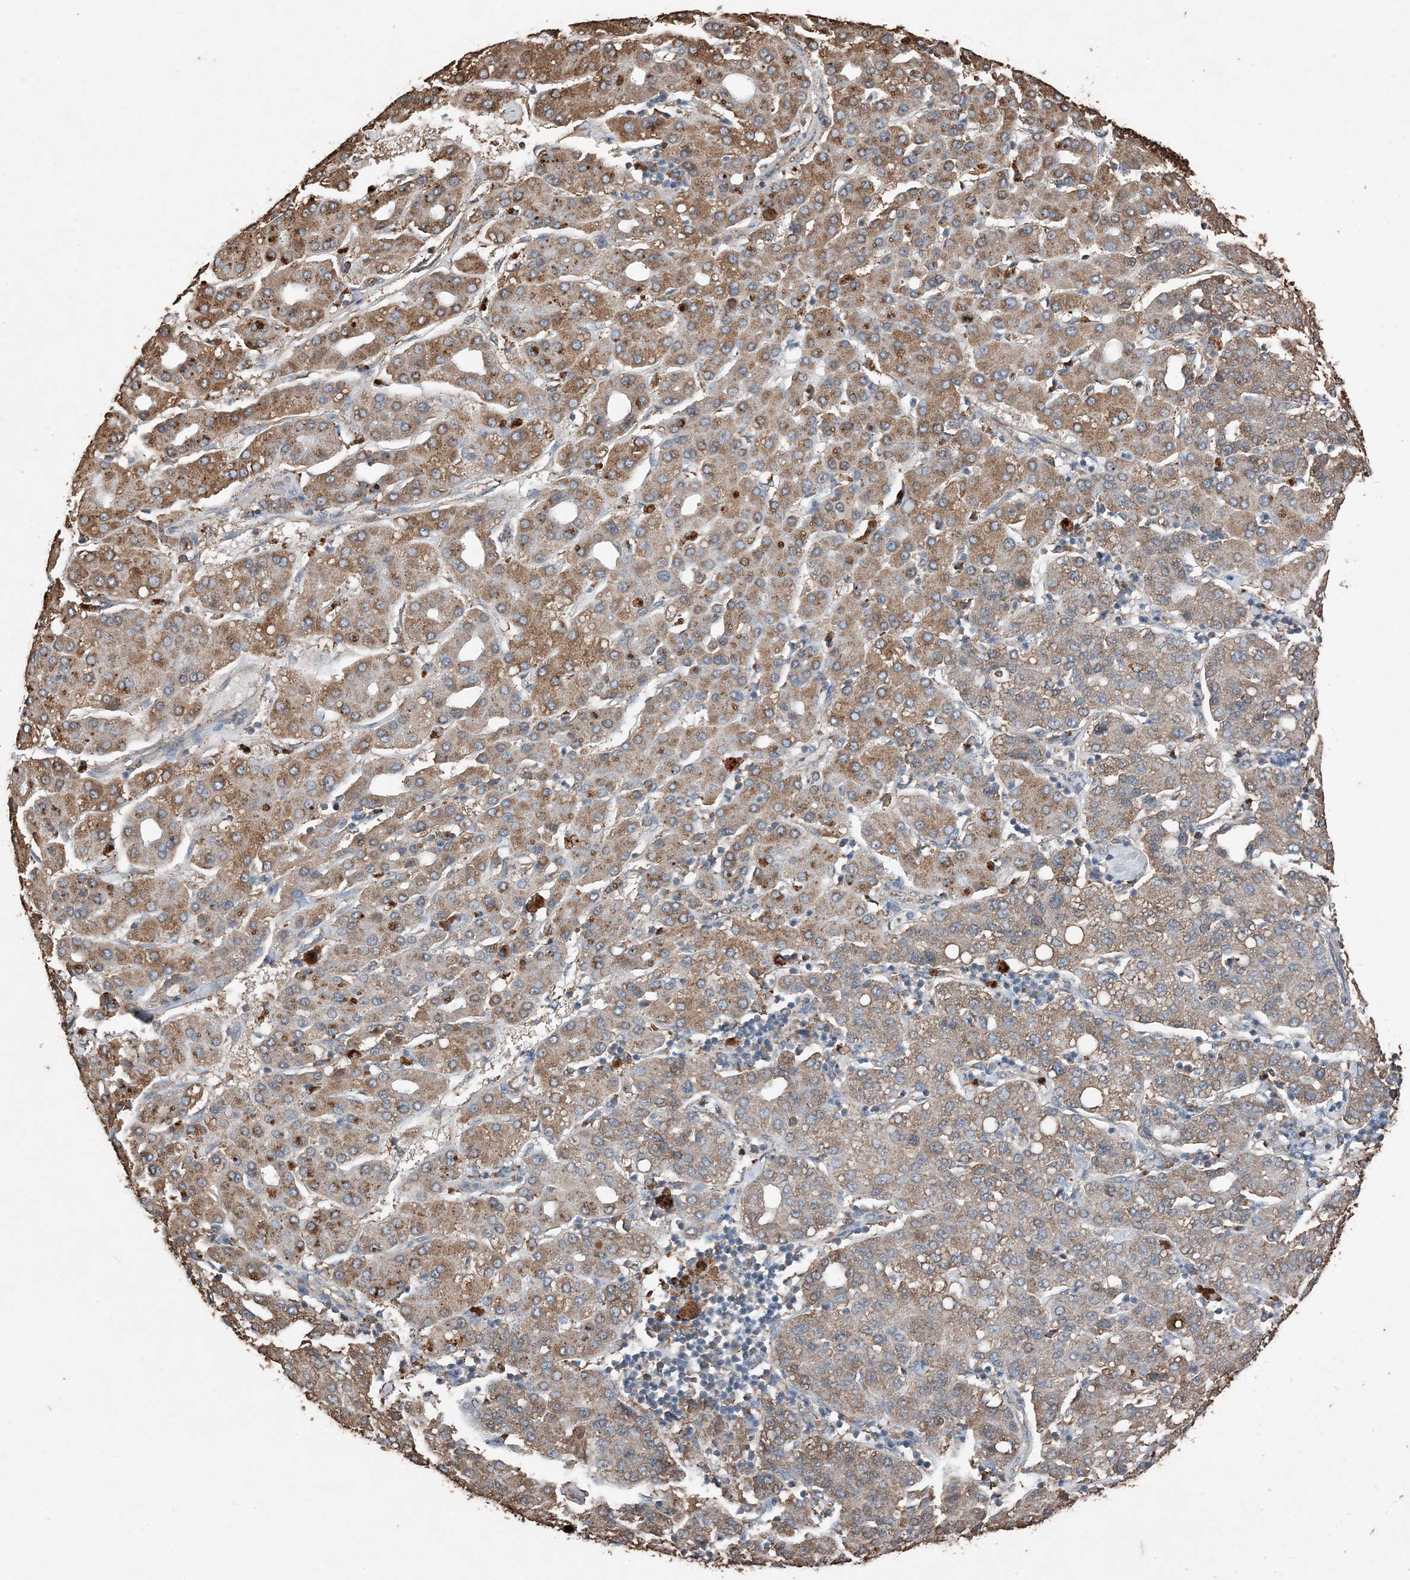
{"staining": {"intensity": "moderate", "quantity": ">75%", "location": "cytoplasmic/membranous"}, "tissue": "liver cancer", "cell_type": "Tumor cells", "image_type": "cancer", "snomed": [{"axis": "morphology", "description": "Carcinoma, Hepatocellular, NOS"}, {"axis": "topography", "description": "Liver"}], "caption": "Protein expression analysis of liver cancer (hepatocellular carcinoma) demonstrates moderate cytoplasmic/membranous expression in approximately >75% of tumor cells.", "gene": "PDIA6", "patient": {"sex": "male", "age": 65}}